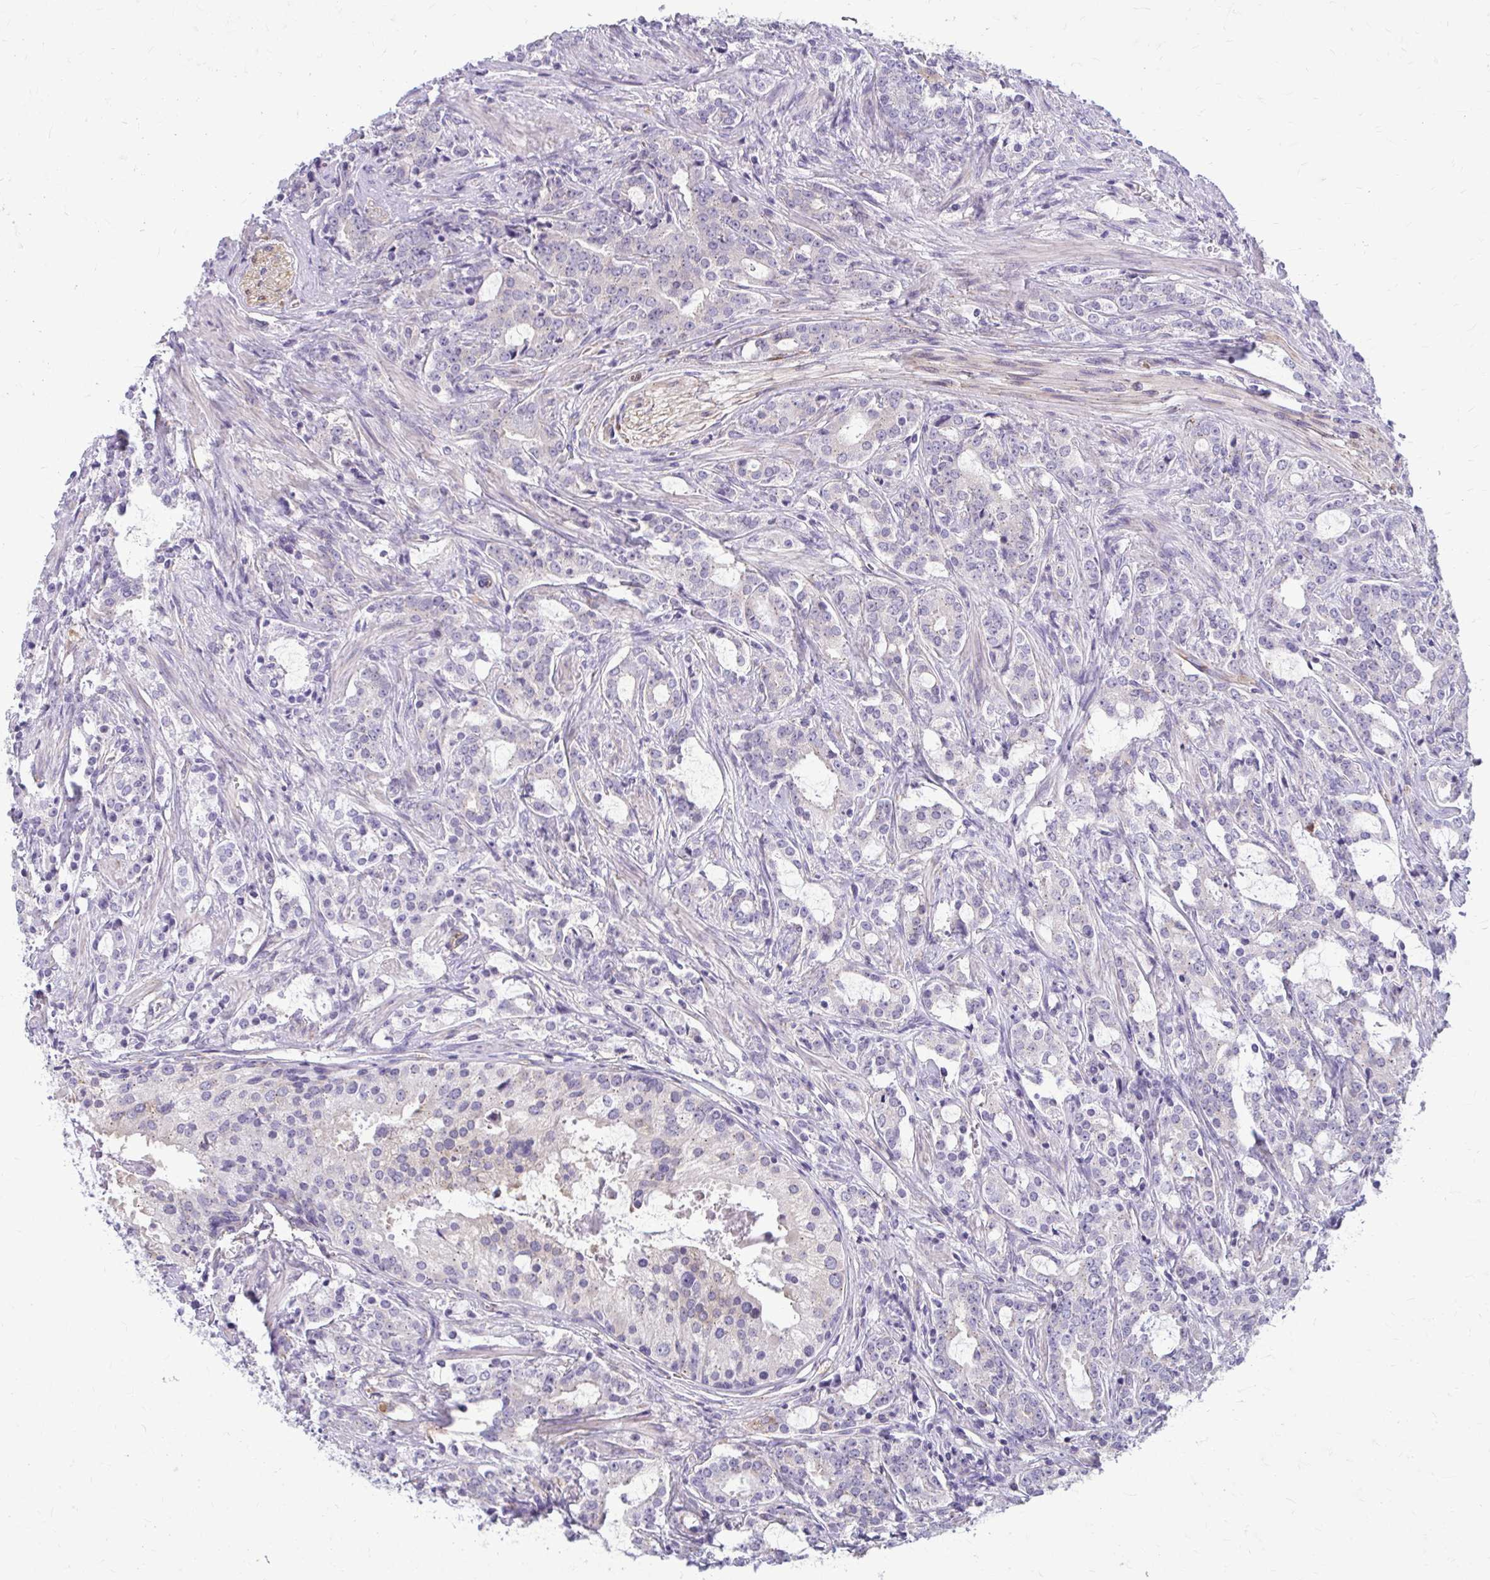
{"staining": {"intensity": "negative", "quantity": "none", "location": "none"}, "tissue": "prostate cancer", "cell_type": "Tumor cells", "image_type": "cancer", "snomed": [{"axis": "morphology", "description": "Adenocarcinoma, Medium grade"}, {"axis": "topography", "description": "Prostate"}], "caption": "A photomicrograph of human prostate cancer (medium-grade adenocarcinoma) is negative for staining in tumor cells.", "gene": "DEPP1", "patient": {"sex": "male", "age": 57}}